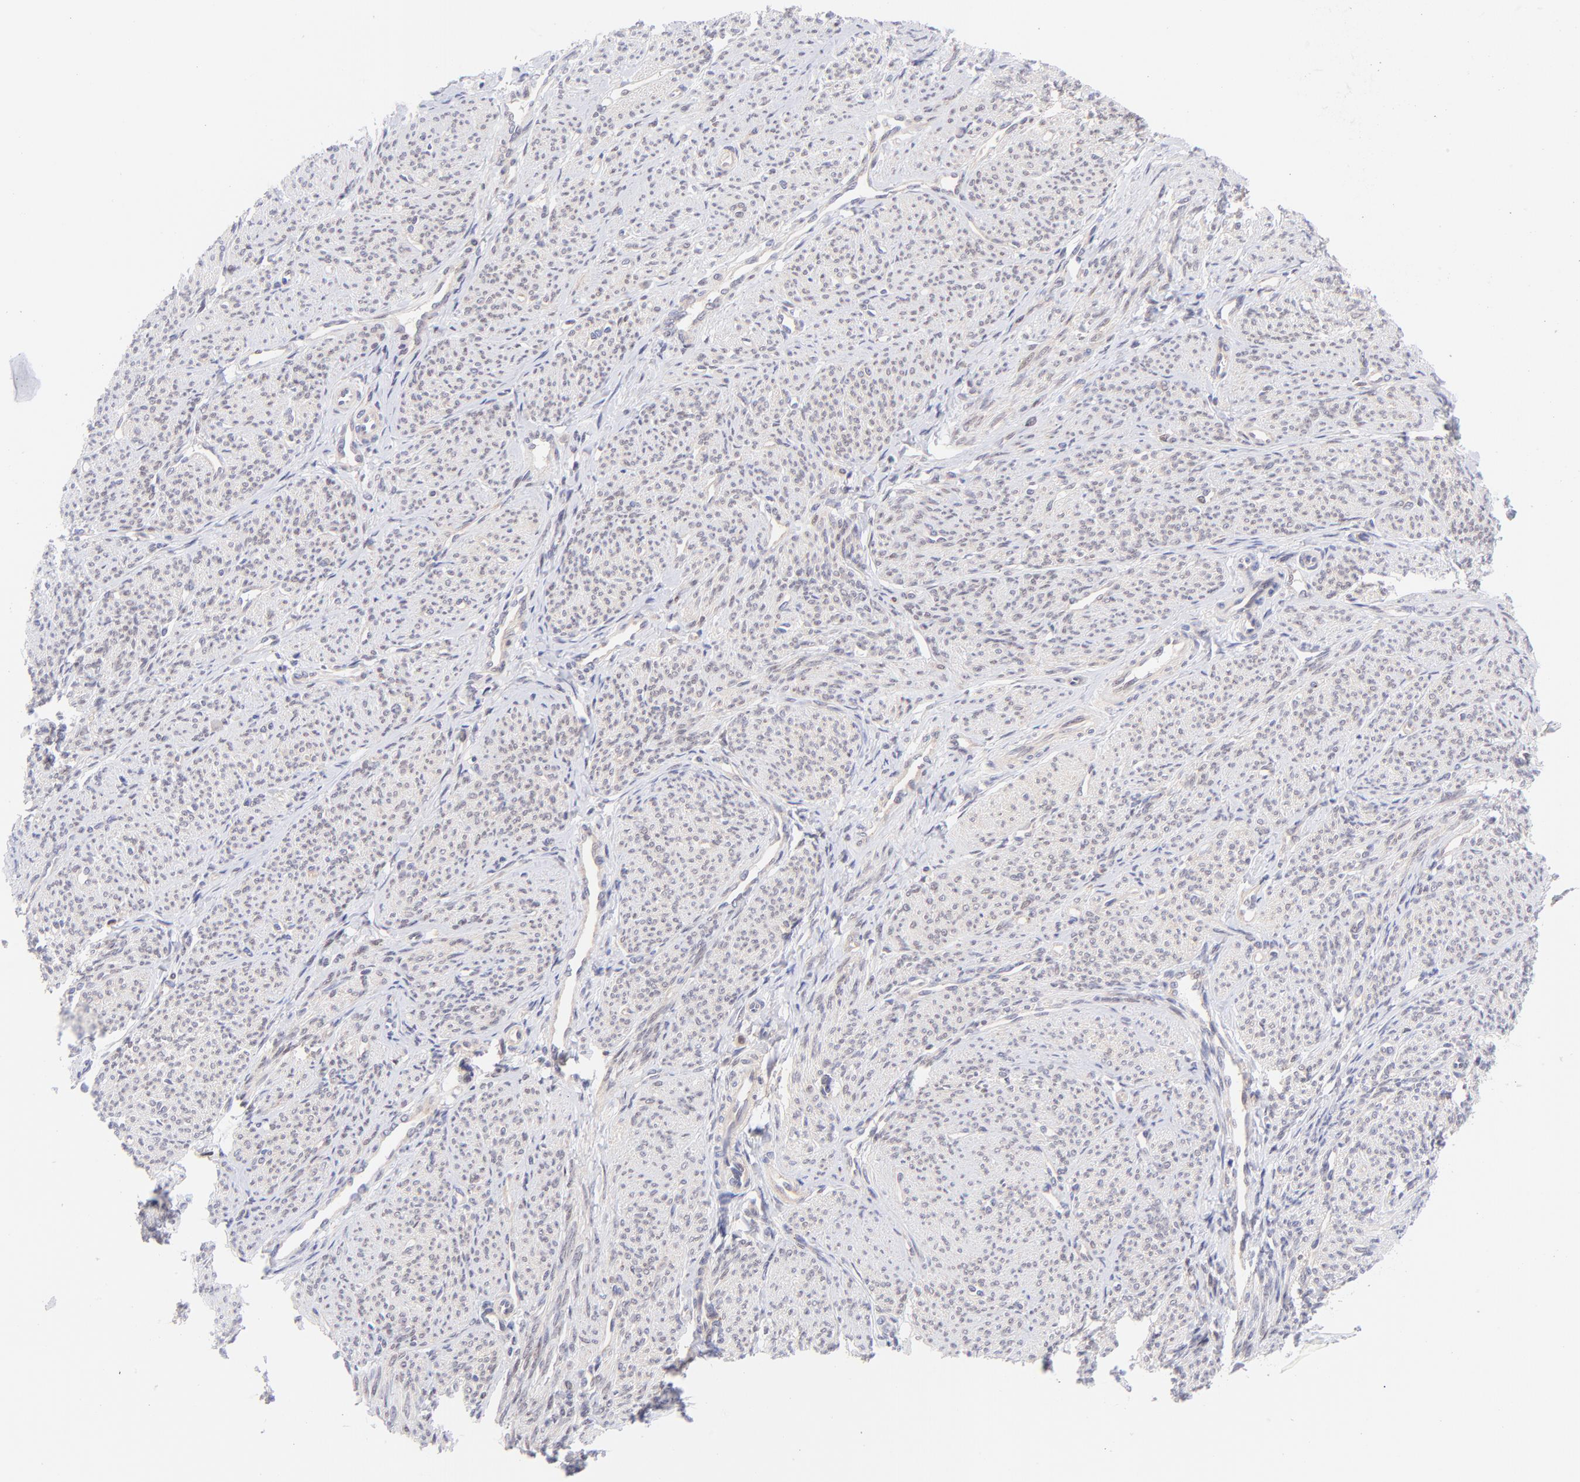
{"staining": {"intensity": "weak", "quantity": "<25%", "location": "nuclear"}, "tissue": "smooth muscle", "cell_type": "Smooth muscle cells", "image_type": "normal", "snomed": [{"axis": "morphology", "description": "Normal tissue, NOS"}, {"axis": "topography", "description": "Smooth muscle"}], "caption": "A photomicrograph of smooth muscle stained for a protein shows no brown staining in smooth muscle cells.", "gene": "PBDC1", "patient": {"sex": "female", "age": 65}}